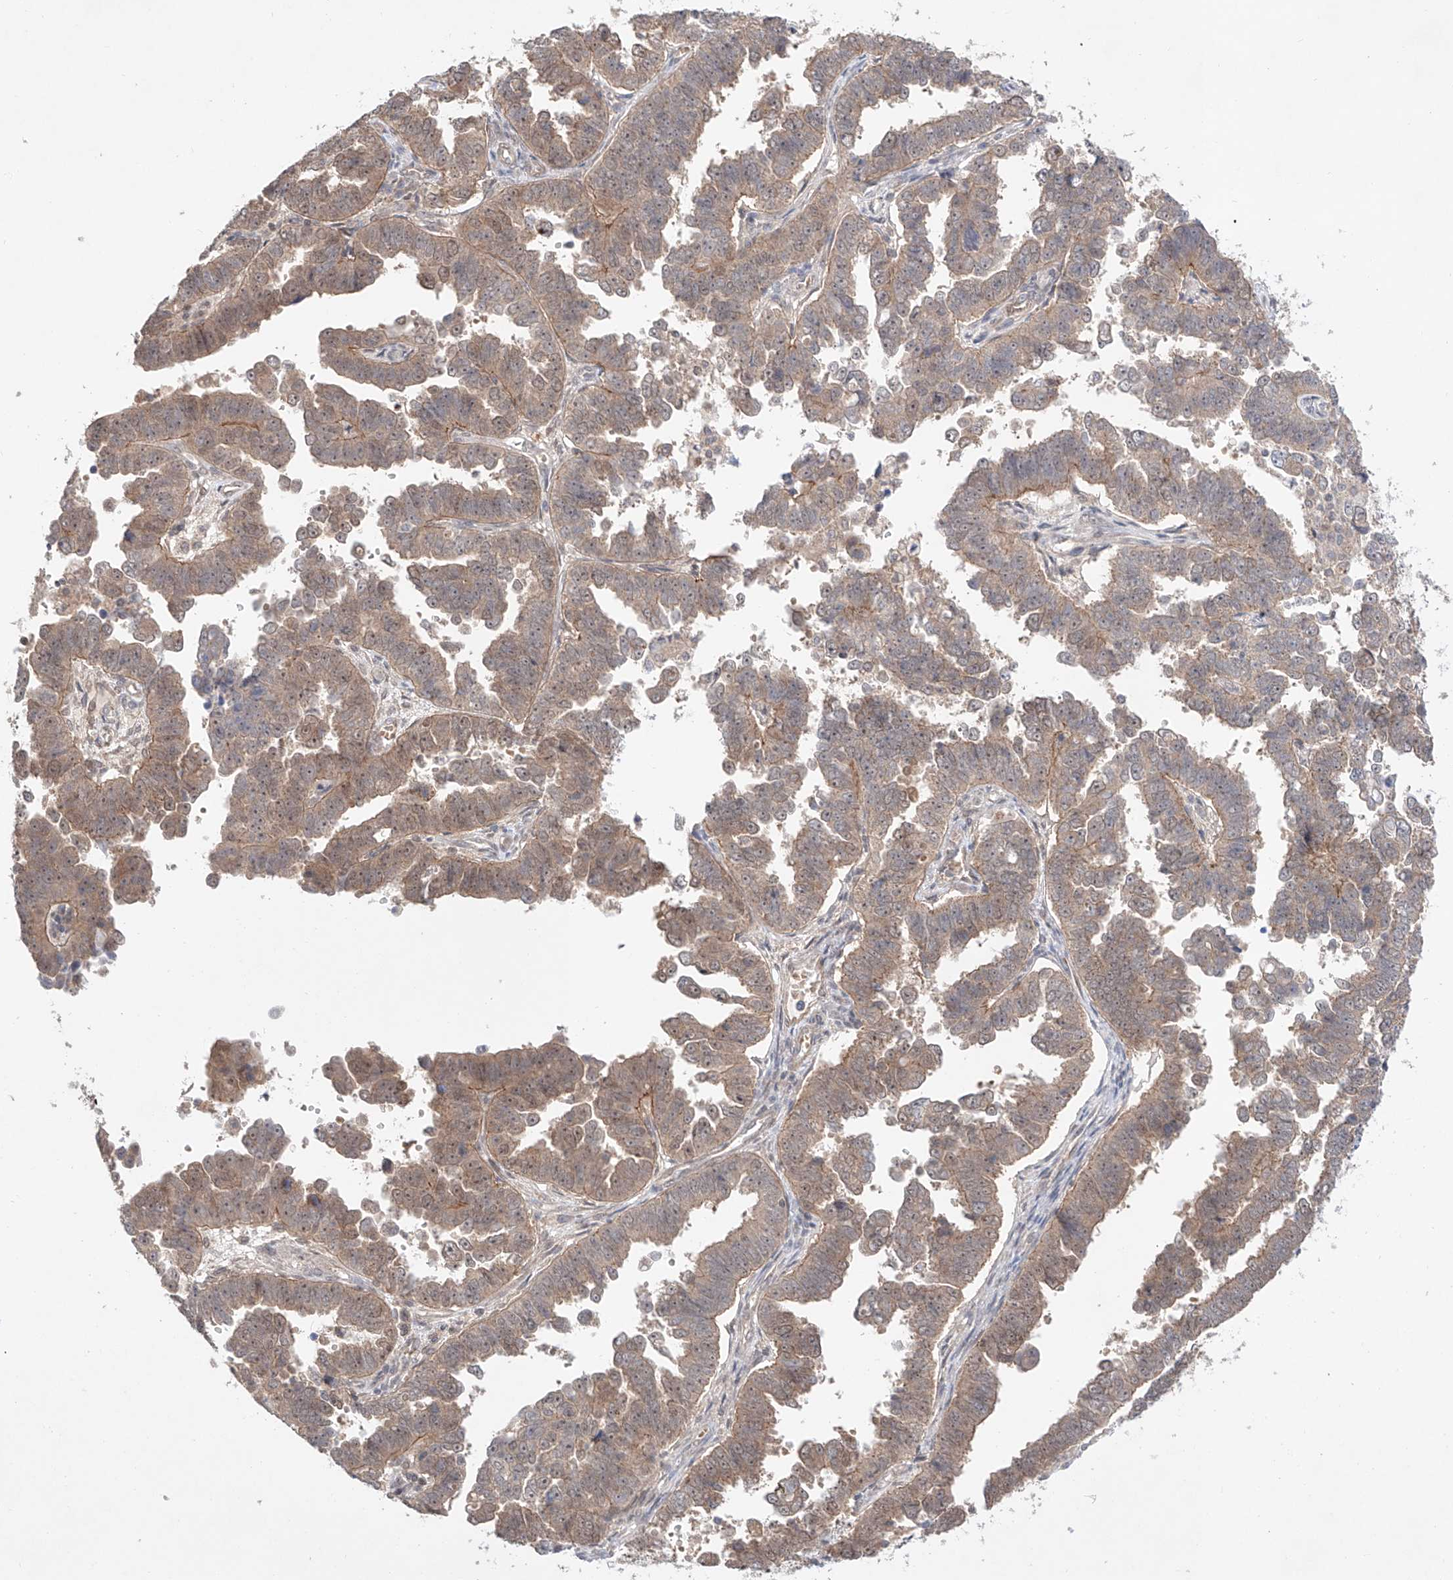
{"staining": {"intensity": "weak", "quantity": ">75%", "location": "cytoplasmic/membranous"}, "tissue": "endometrial cancer", "cell_type": "Tumor cells", "image_type": "cancer", "snomed": [{"axis": "morphology", "description": "Adenocarcinoma, NOS"}, {"axis": "topography", "description": "Endometrium"}], "caption": "Adenocarcinoma (endometrial) was stained to show a protein in brown. There is low levels of weak cytoplasmic/membranous positivity in approximately >75% of tumor cells.", "gene": "TSR2", "patient": {"sex": "female", "age": 75}}